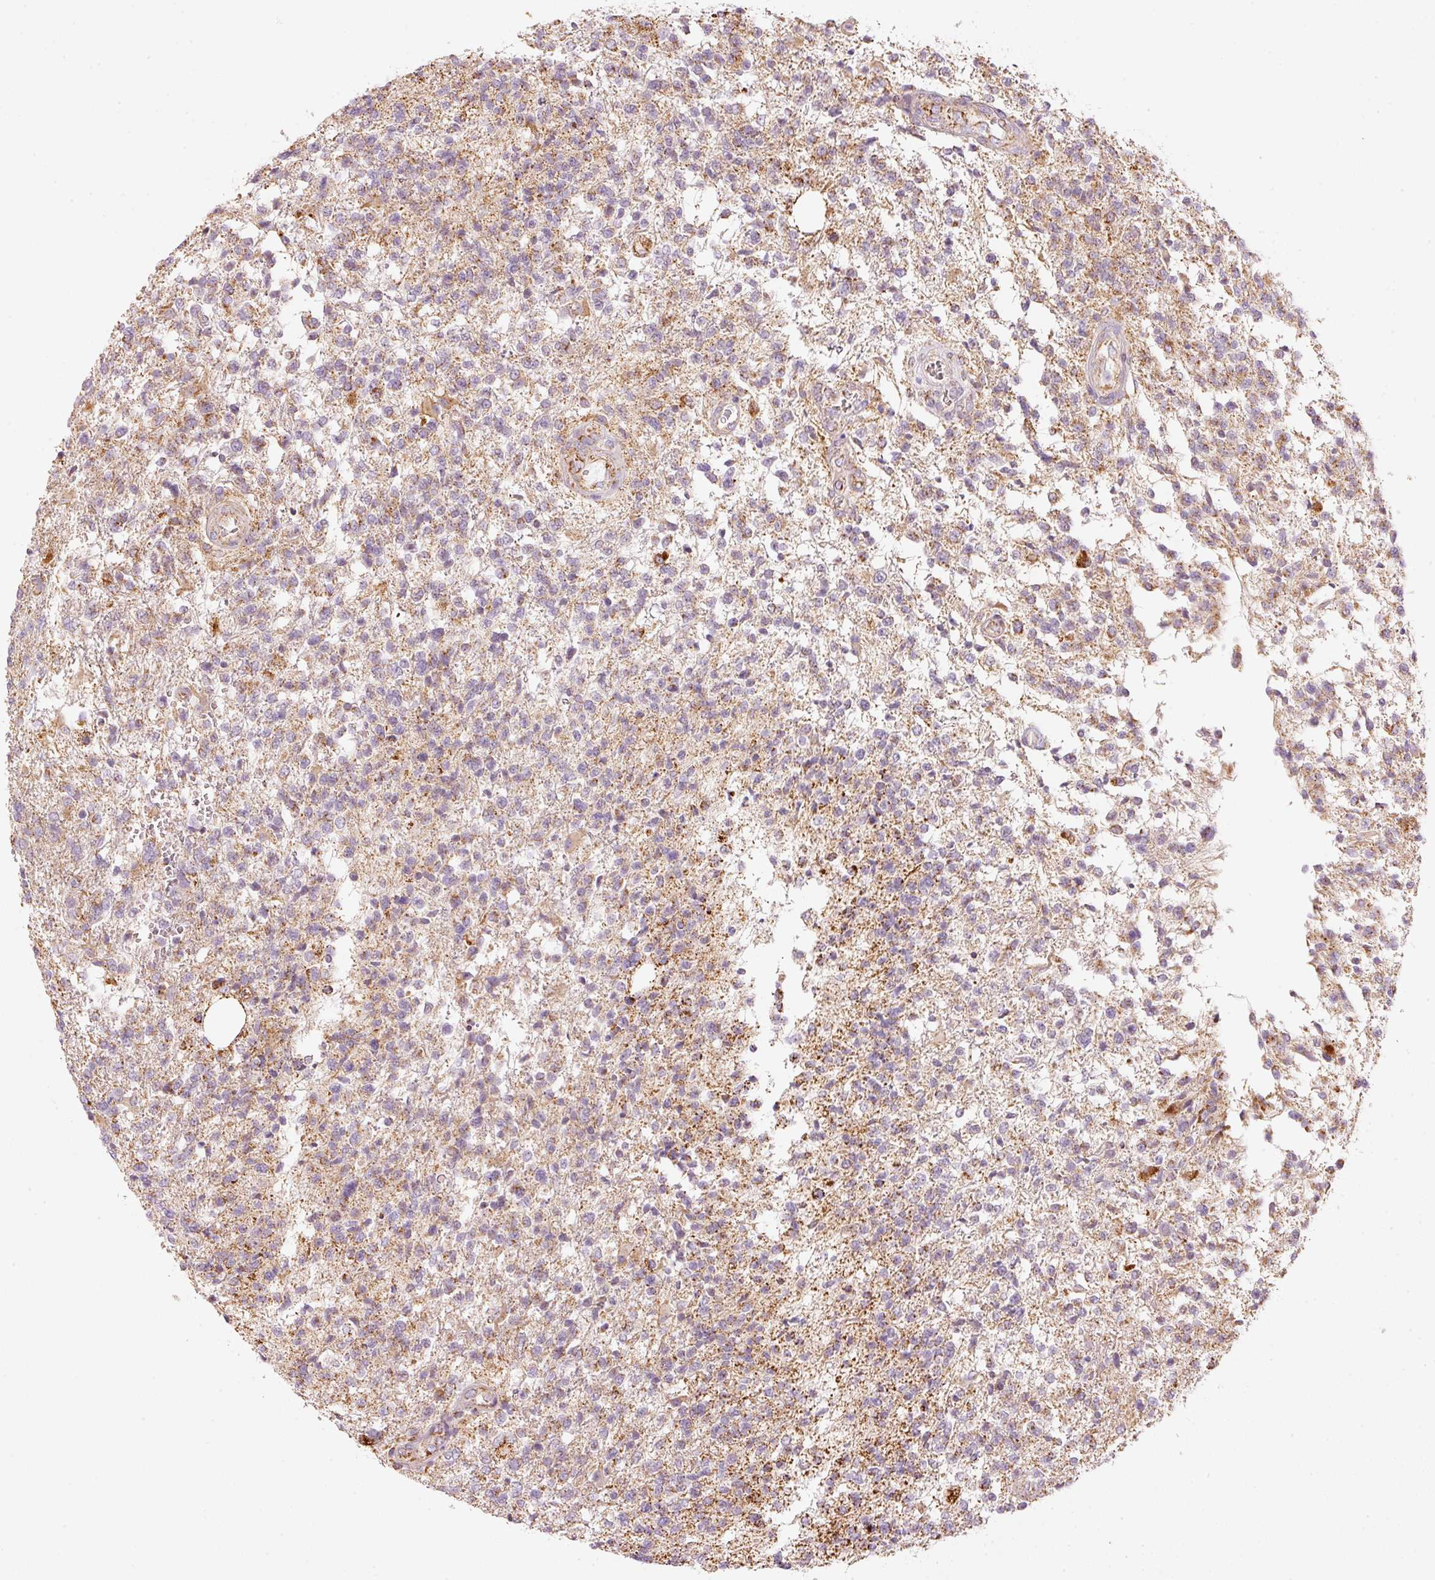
{"staining": {"intensity": "negative", "quantity": "none", "location": "none"}, "tissue": "glioma", "cell_type": "Tumor cells", "image_type": "cancer", "snomed": [{"axis": "morphology", "description": "Glioma, malignant, High grade"}, {"axis": "topography", "description": "Brain"}], "caption": "An immunohistochemistry histopathology image of malignant glioma (high-grade) is shown. There is no staining in tumor cells of malignant glioma (high-grade). Nuclei are stained in blue.", "gene": "C17orf98", "patient": {"sex": "male", "age": 56}}